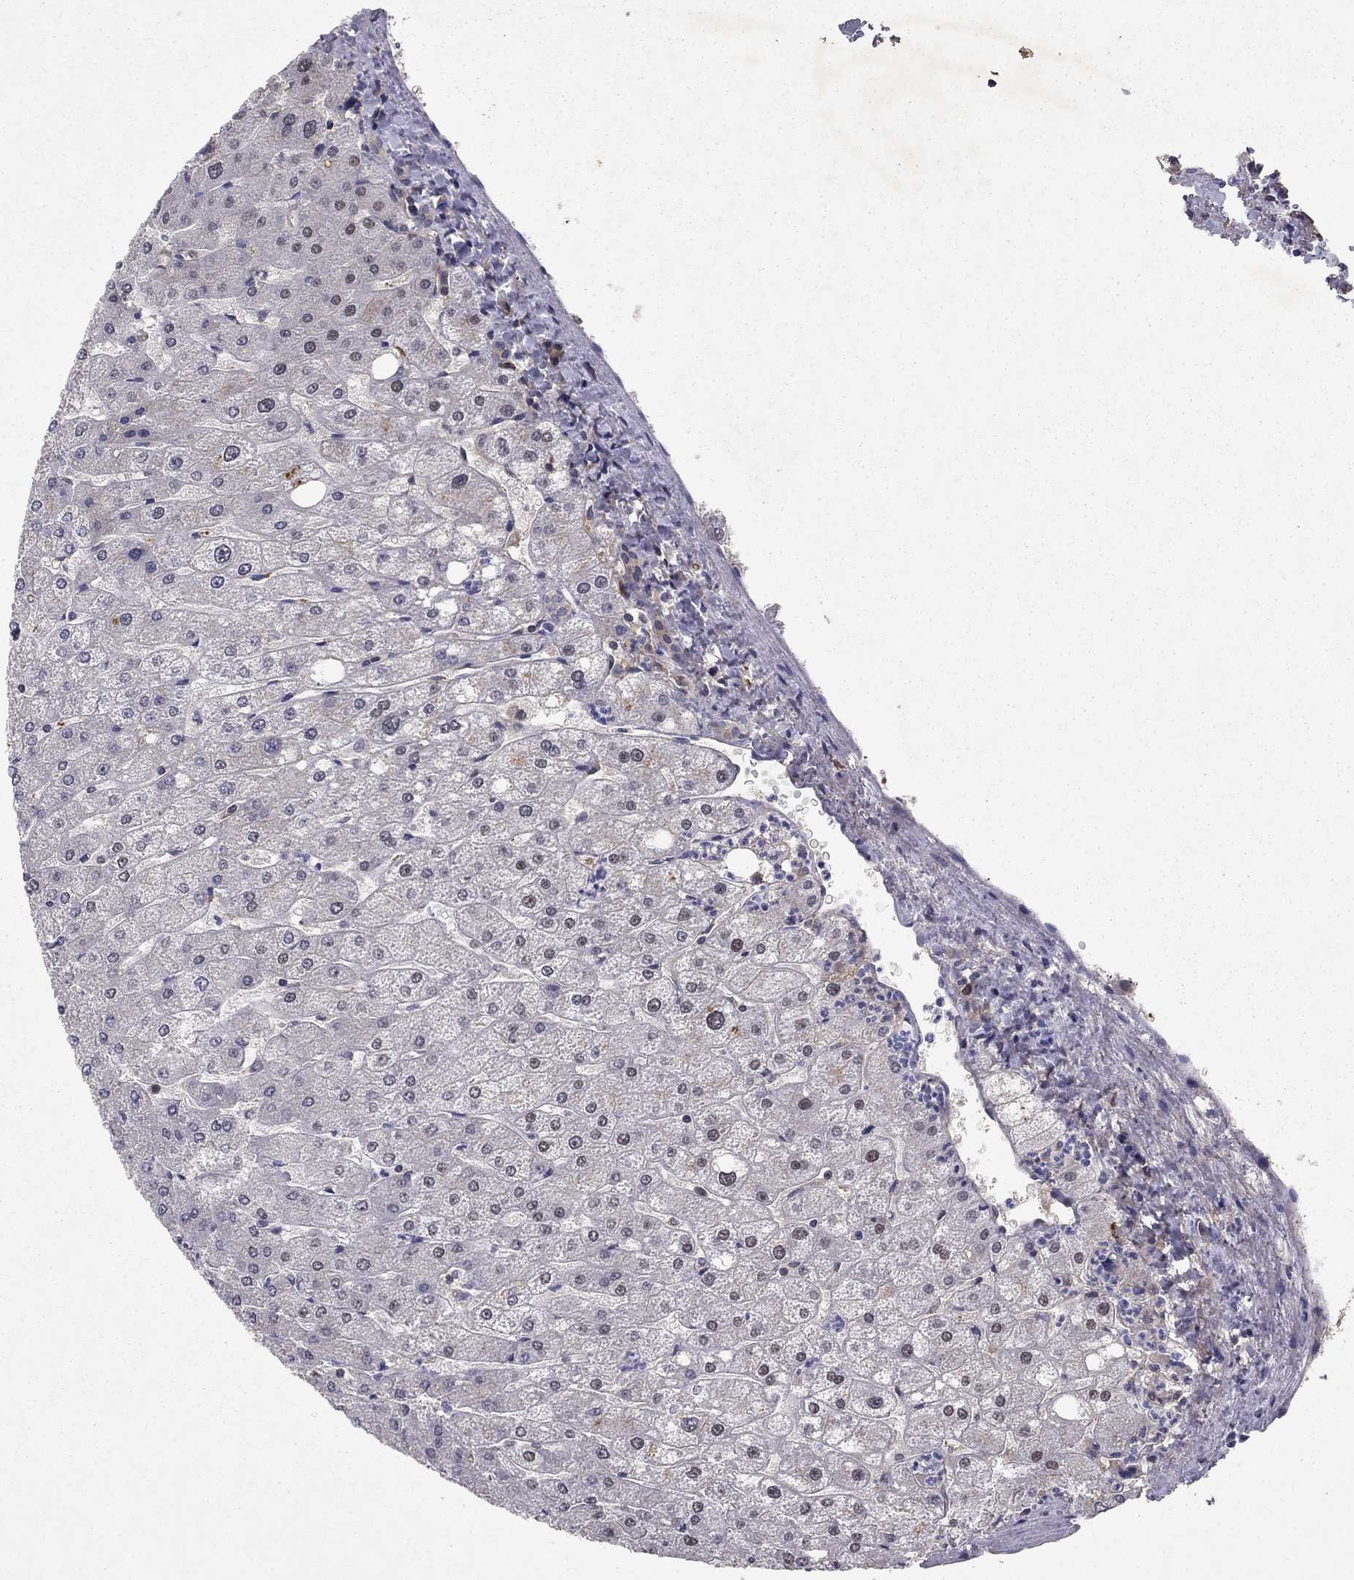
{"staining": {"intensity": "negative", "quantity": "none", "location": "none"}, "tissue": "liver", "cell_type": "Cholangiocytes", "image_type": "normal", "snomed": [{"axis": "morphology", "description": "Normal tissue, NOS"}, {"axis": "topography", "description": "Liver"}], "caption": "Cholangiocytes show no significant staining in unremarkable liver. The staining was performed using DAB to visualize the protein expression in brown, while the nuclei were stained in blue with hematoxylin (Magnification: 20x).", "gene": "CRTC1", "patient": {"sex": "male", "age": 67}}